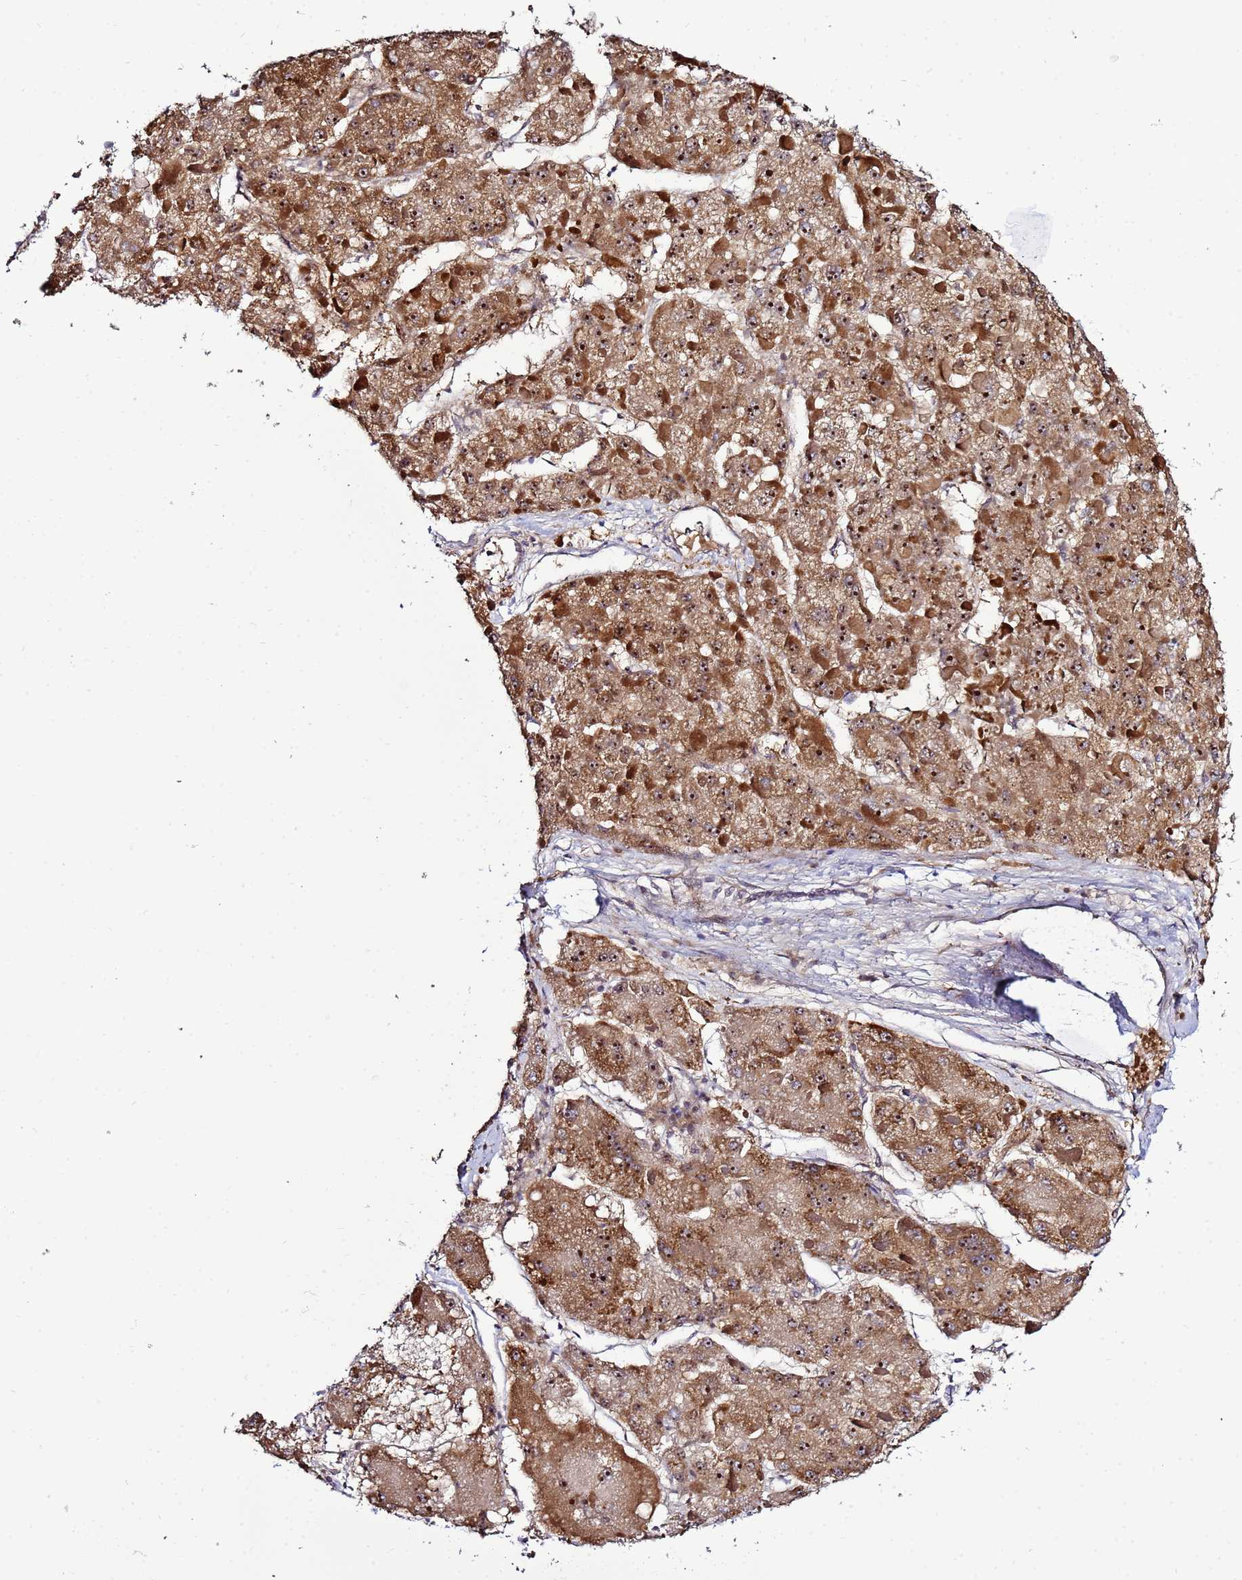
{"staining": {"intensity": "moderate", "quantity": ">75%", "location": "cytoplasmic/membranous,nuclear"}, "tissue": "liver cancer", "cell_type": "Tumor cells", "image_type": "cancer", "snomed": [{"axis": "morphology", "description": "Carcinoma, Hepatocellular, NOS"}, {"axis": "topography", "description": "Liver"}], "caption": "This photomicrograph displays immunohistochemistry (IHC) staining of human hepatocellular carcinoma (liver), with medium moderate cytoplasmic/membranous and nuclear positivity in about >75% of tumor cells.", "gene": "NOL8", "patient": {"sex": "female", "age": 73}}